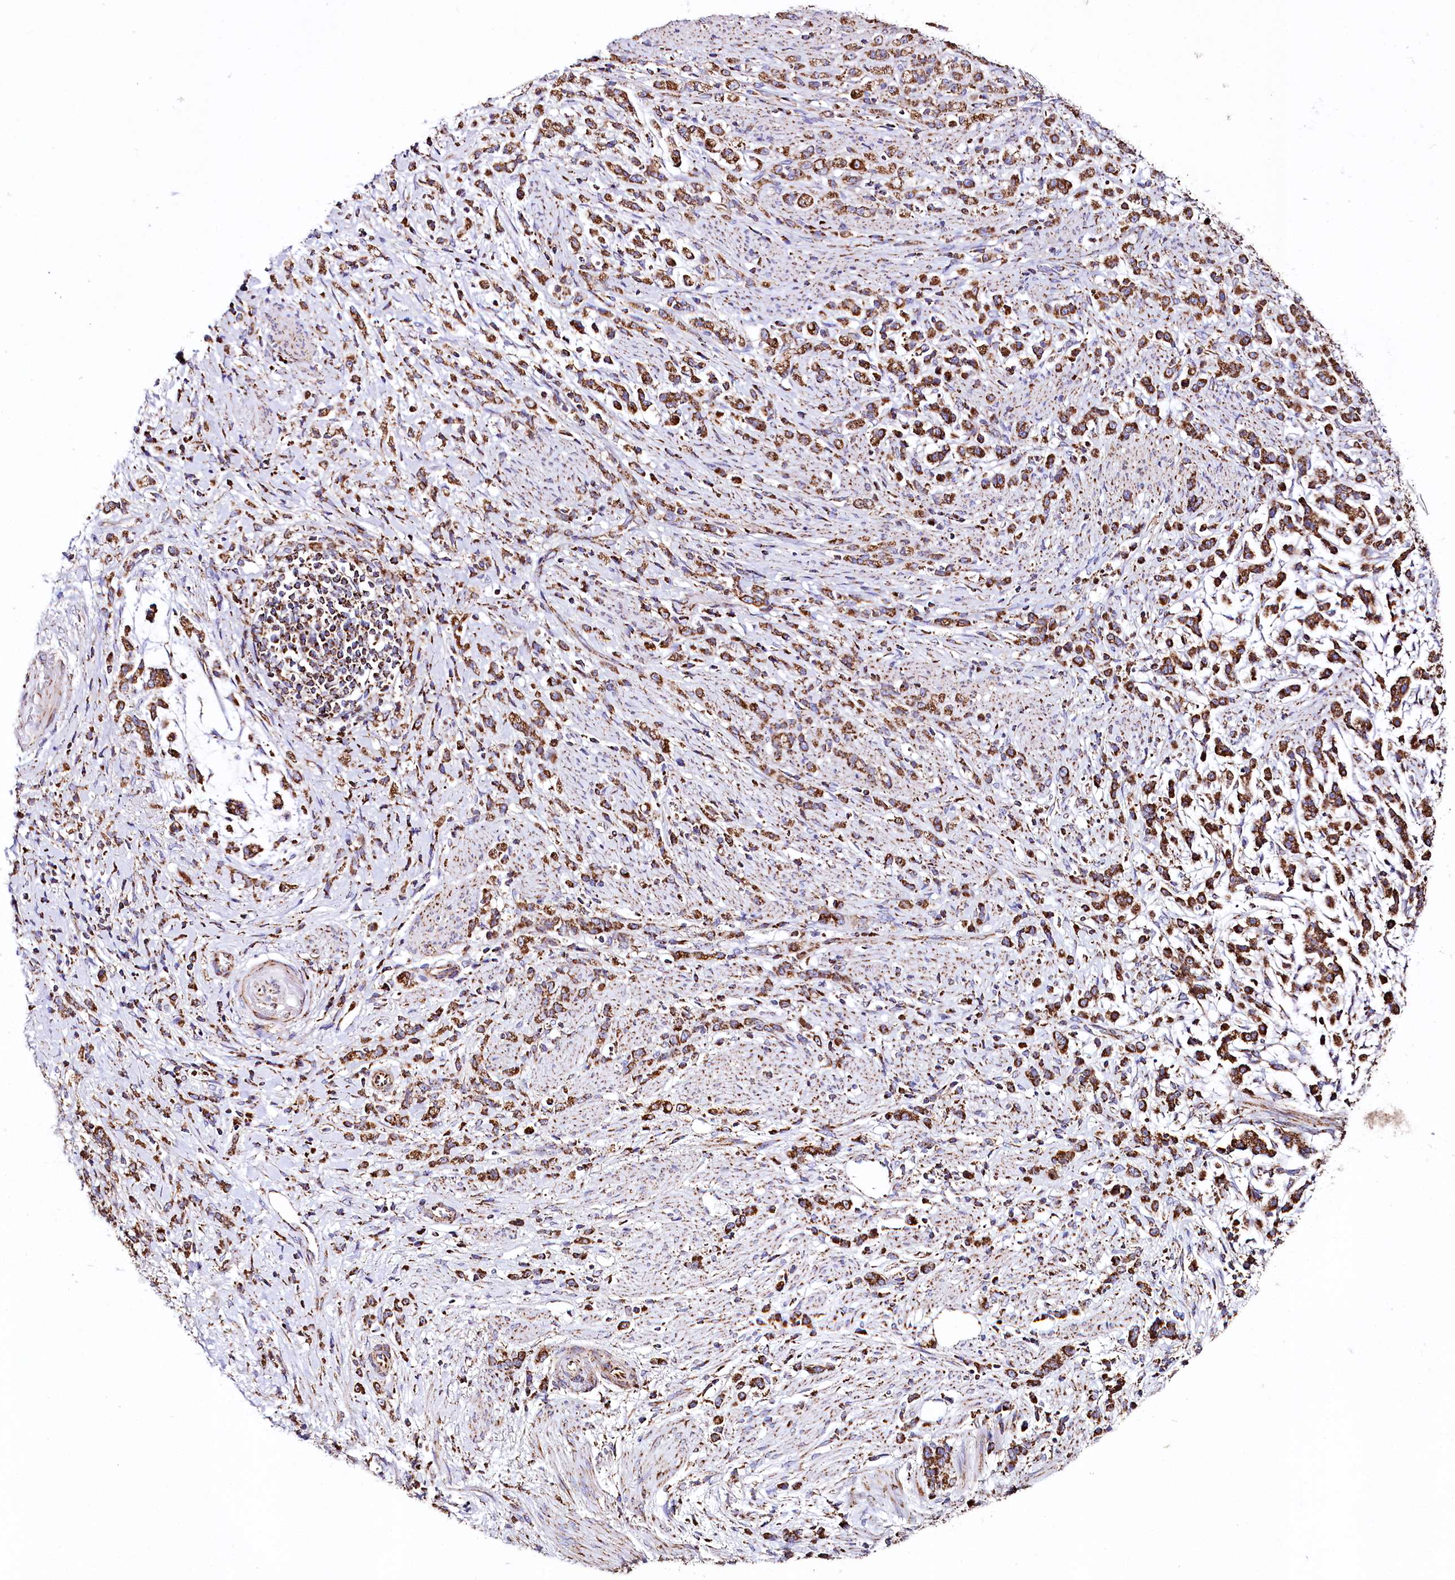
{"staining": {"intensity": "strong", "quantity": ">75%", "location": "cytoplasmic/membranous"}, "tissue": "stomach cancer", "cell_type": "Tumor cells", "image_type": "cancer", "snomed": [{"axis": "morphology", "description": "Adenocarcinoma, NOS"}, {"axis": "topography", "description": "Stomach"}], "caption": "The histopathology image reveals staining of stomach cancer (adenocarcinoma), revealing strong cytoplasmic/membranous protein staining (brown color) within tumor cells.", "gene": "APLP2", "patient": {"sex": "female", "age": 60}}